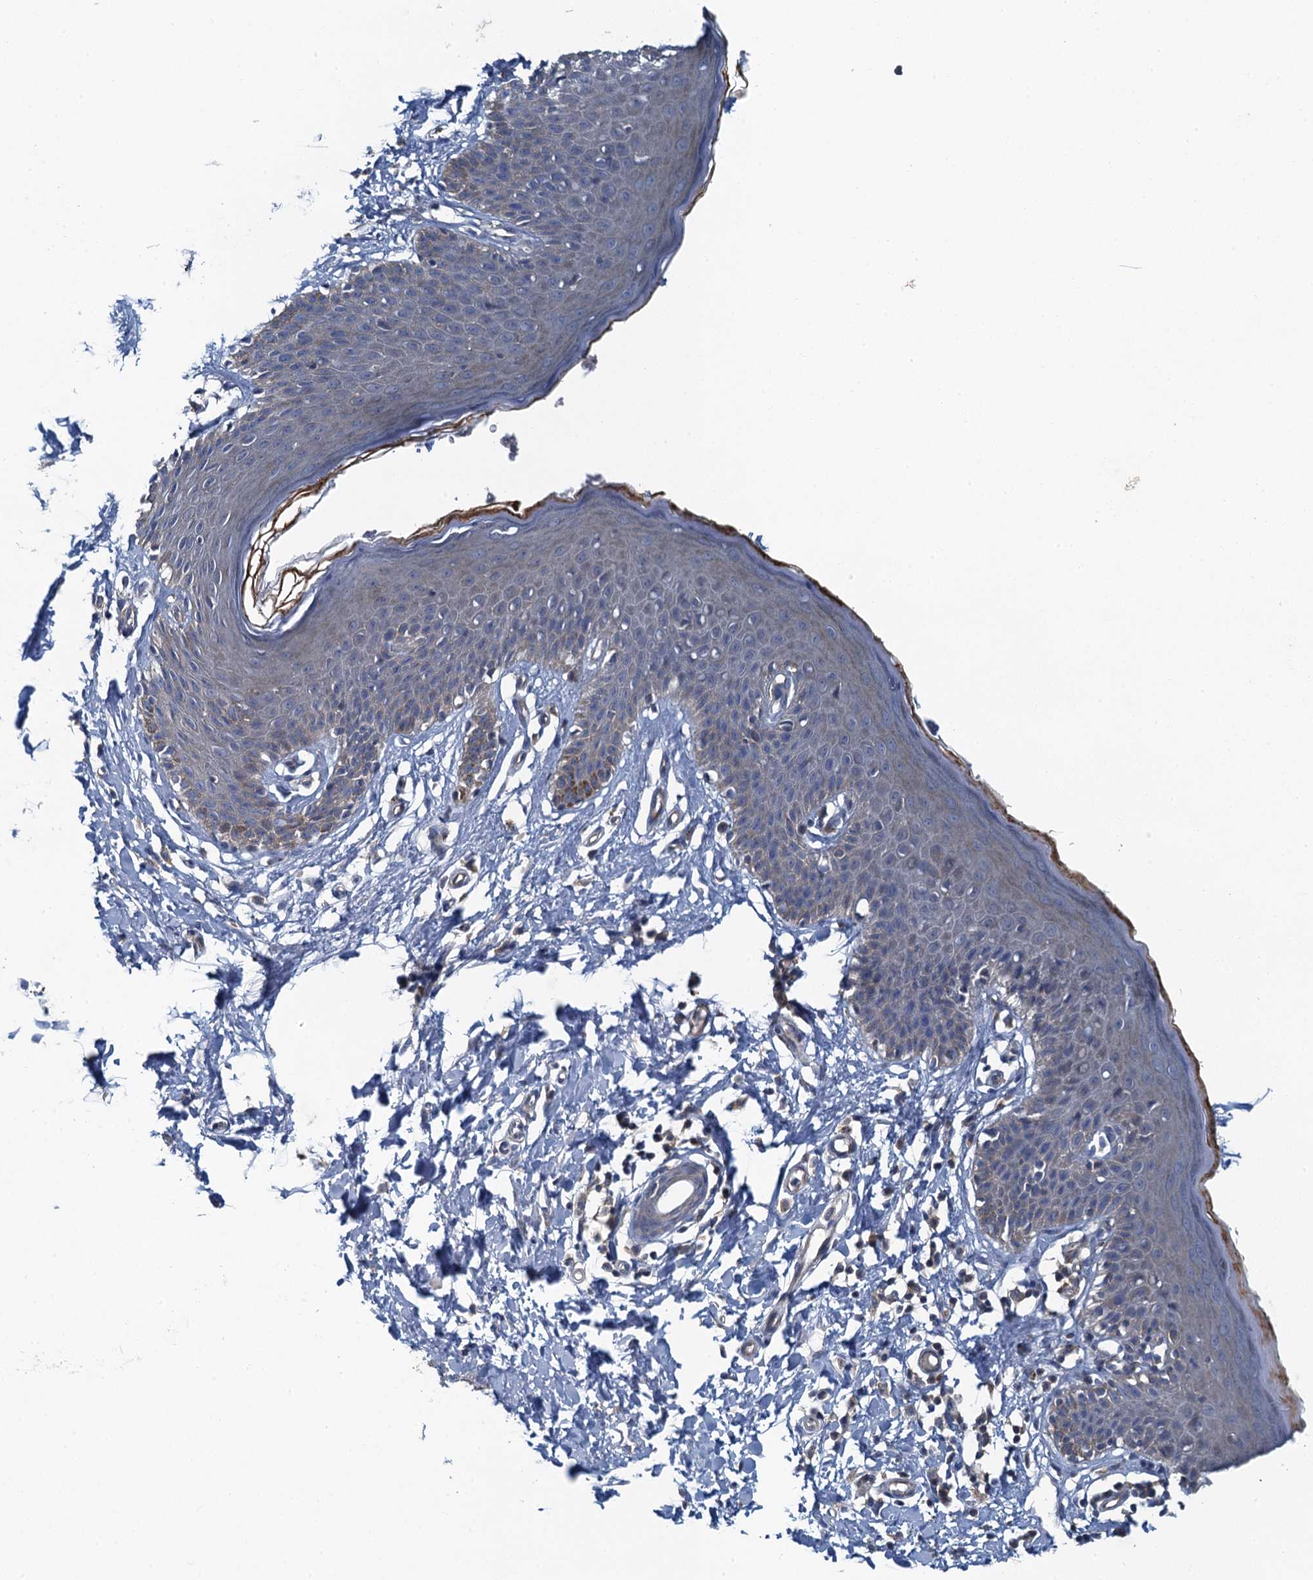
{"staining": {"intensity": "weak", "quantity": "<25%", "location": "cytoplasmic/membranous"}, "tissue": "skin", "cell_type": "Epidermal cells", "image_type": "normal", "snomed": [{"axis": "morphology", "description": "Normal tissue, NOS"}, {"axis": "topography", "description": "Vulva"}], "caption": "Immunohistochemistry histopathology image of benign skin stained for a protein (brown), which shows no expression in epidermal cells. The staining was performed using DAB to visualize the protein expression in brown, while the nuclei were stained in blue with hematoxylin (Magnification: 20x).", "gene": "NCKAP1L", "patient": {"sex": "female", "age": 66}}